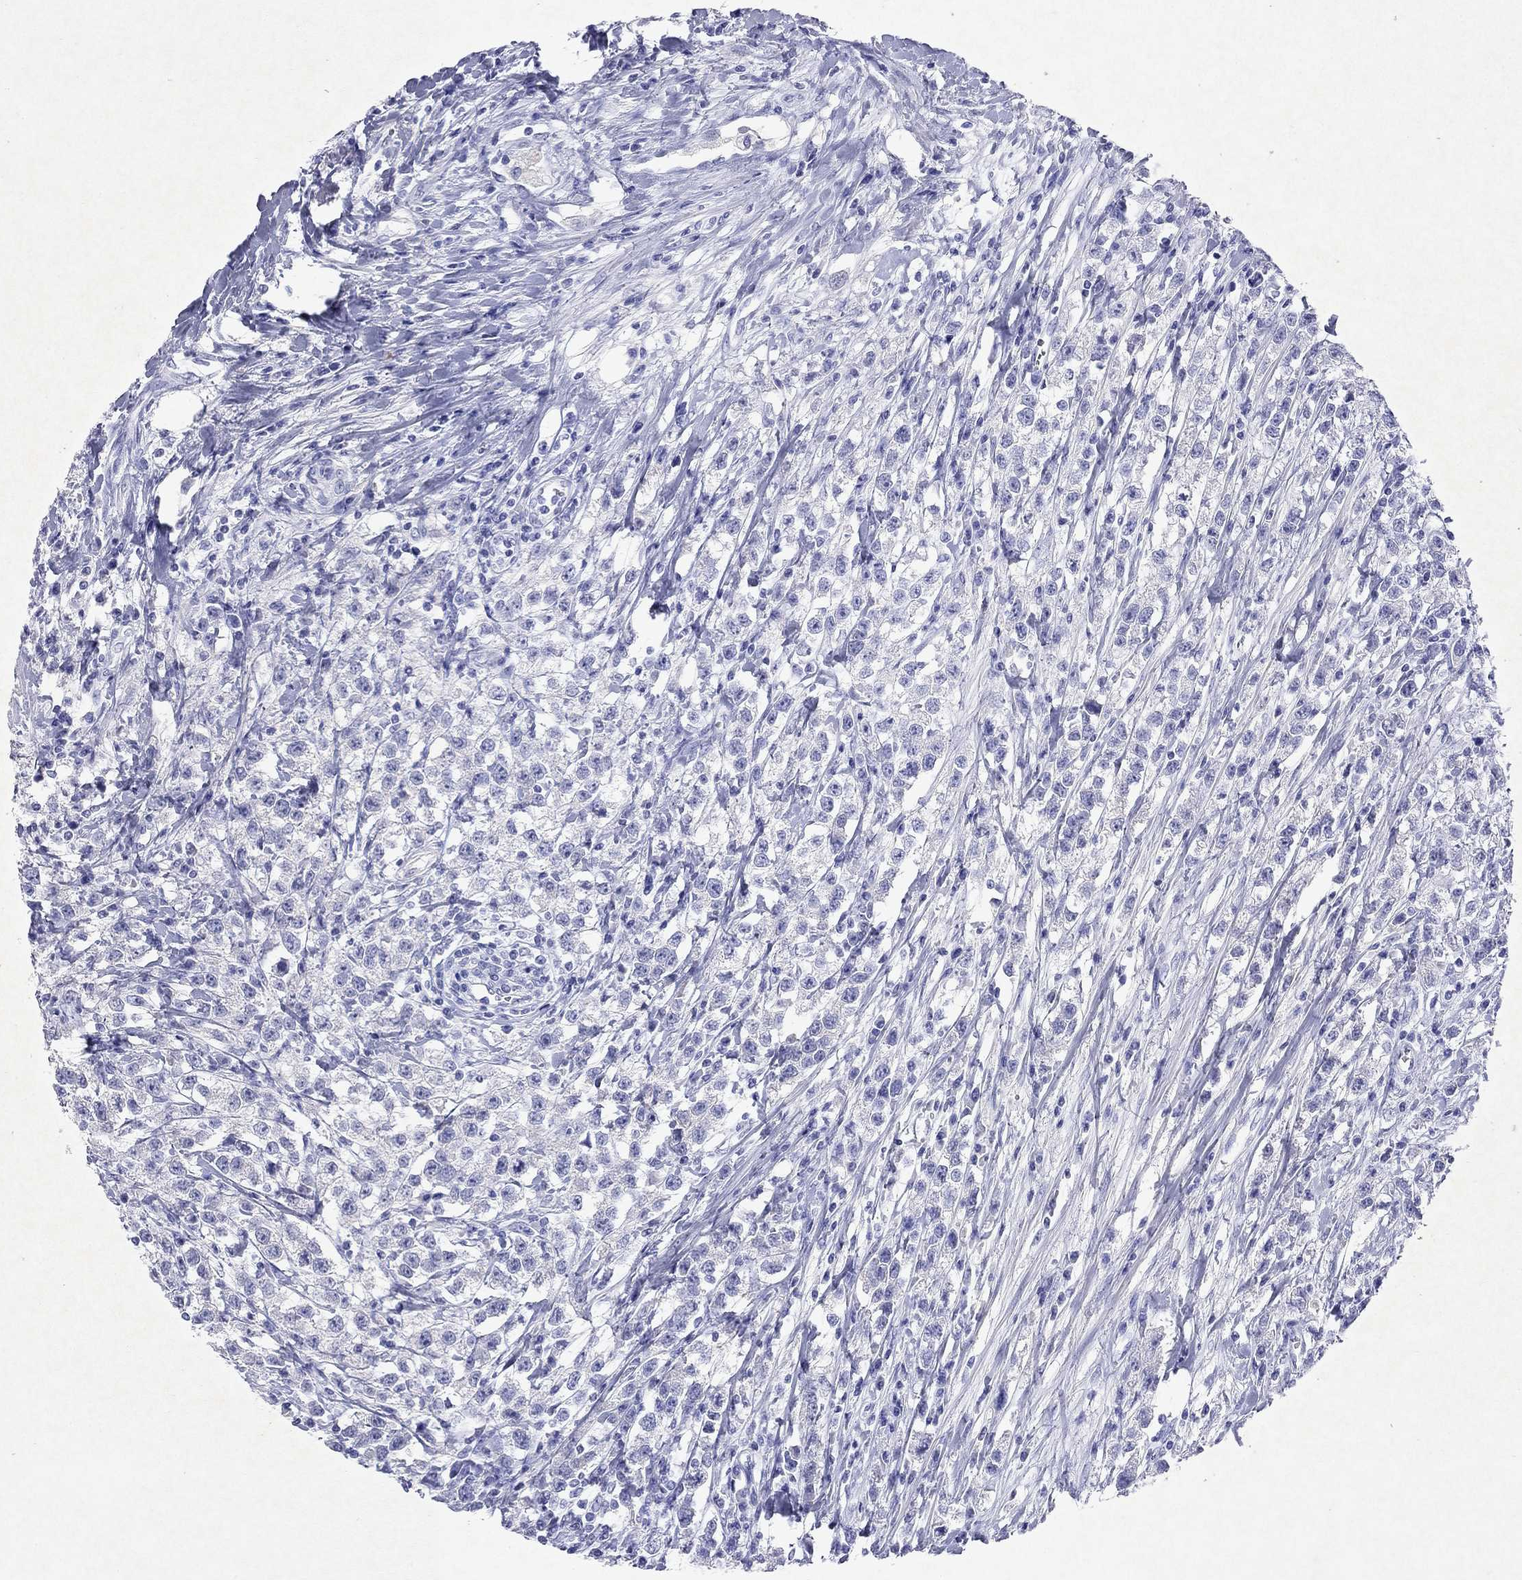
{"staining": {"intensity": "negative", "quantity": "none", "location": "none"}, "tissue": "testis cancer", "cell_type": "Tumor cells", "image_type": "cancer", "snomed": [{"axis": "morphology", "description": "Seminoma, NOS"}, {"axis": "topography", "description": "Testis"}], "caption": "A photomicrograph of testis cancer (seminoma) stained for a protein demonstrates no brown staining in tumor cells.", "gene": "ARMC12", "patient": {"sex": "male", "age": 59}}